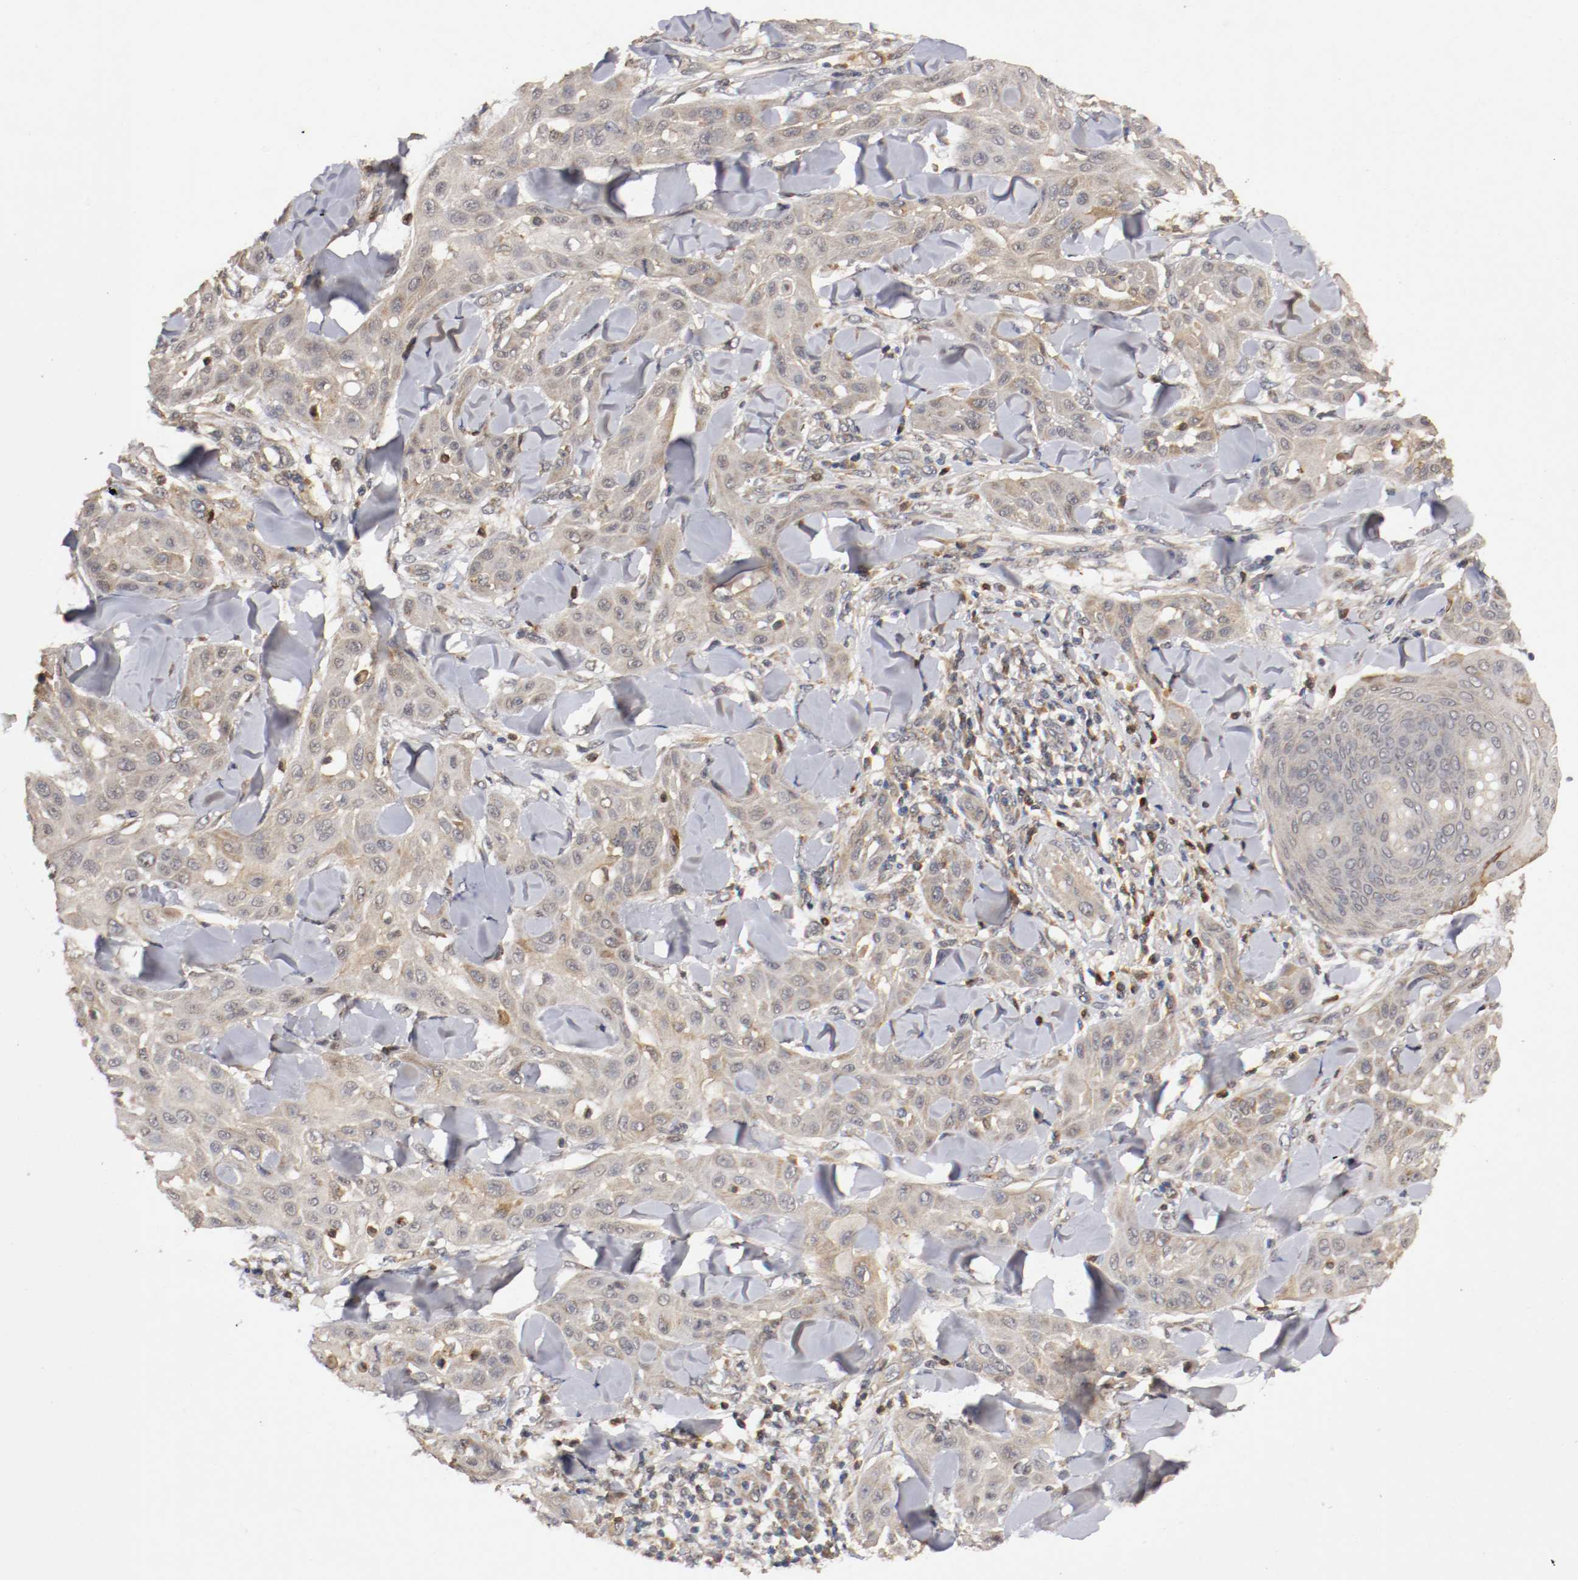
{"staining": {"intensity": "weak", "quantity": "25%-75%", "location": "cytoplasmic/membranous"}, "tissue": "skin cancer", "cell_type": "Tumor cells", "image_type": "cancer", "snomed": [{"axis": "morphology", "description": "Squamous cell carcinoma, NOS"}, {"axis": "topography", "description": "Skin"}], "caption": "High-power microscopy captured an immunohistochemistry (IHC) image of skin cancer, revealing weak cytoplasmic/membranous staining in about 25%-75% of tumor cells. The protein is stained brown, and the nuclei are stained in blue (DAB (3,3'-diaminobenzidine) IHC with brightfield microscopy, high magnification).", "gene": "TNFRSF1B", "patient": {"sex": "male", "age": 24}}